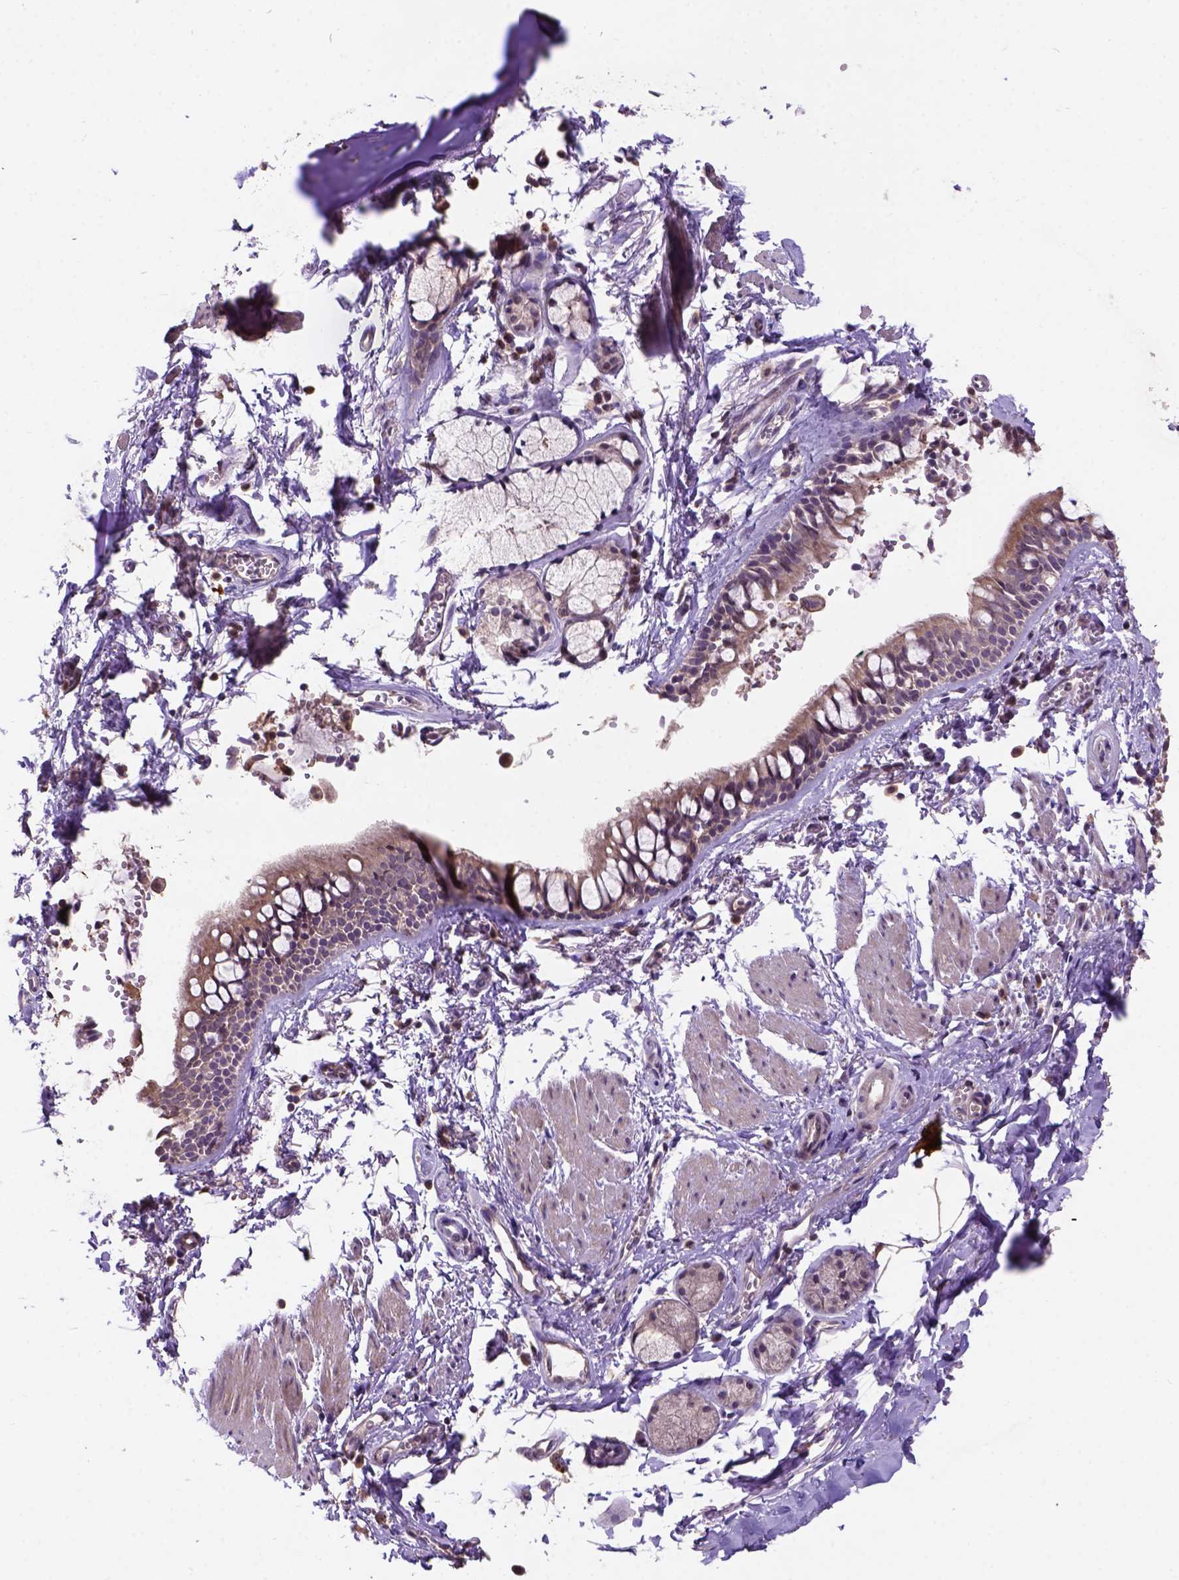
{"staining": {"intensity": "moderate", "quantity": "<25%", "location": "cytoplasmic/membranous"}, "tissue": "bronchus", "cell_type": "Respiratory epithelial cells", "image_type": "normal", "snomed": [{"axis": "morphology", "description": "Normal tissue, NOS"}, {"axis": "topography", "description": "Bronchus"}], "caption": "Unremarkable bronchus shows moderate cytoplasmic/membranous staining in approximately <25% of respiratory epithelial cells The protein of interest is stained brown, and the nuclei are stained in blue (DAB (3,3'-diaminobenzidine) IHC with brightfield microscopy, high magnification)..", "gene": "KBTBD8", "patient": {"sex": "female", "age": 59}}